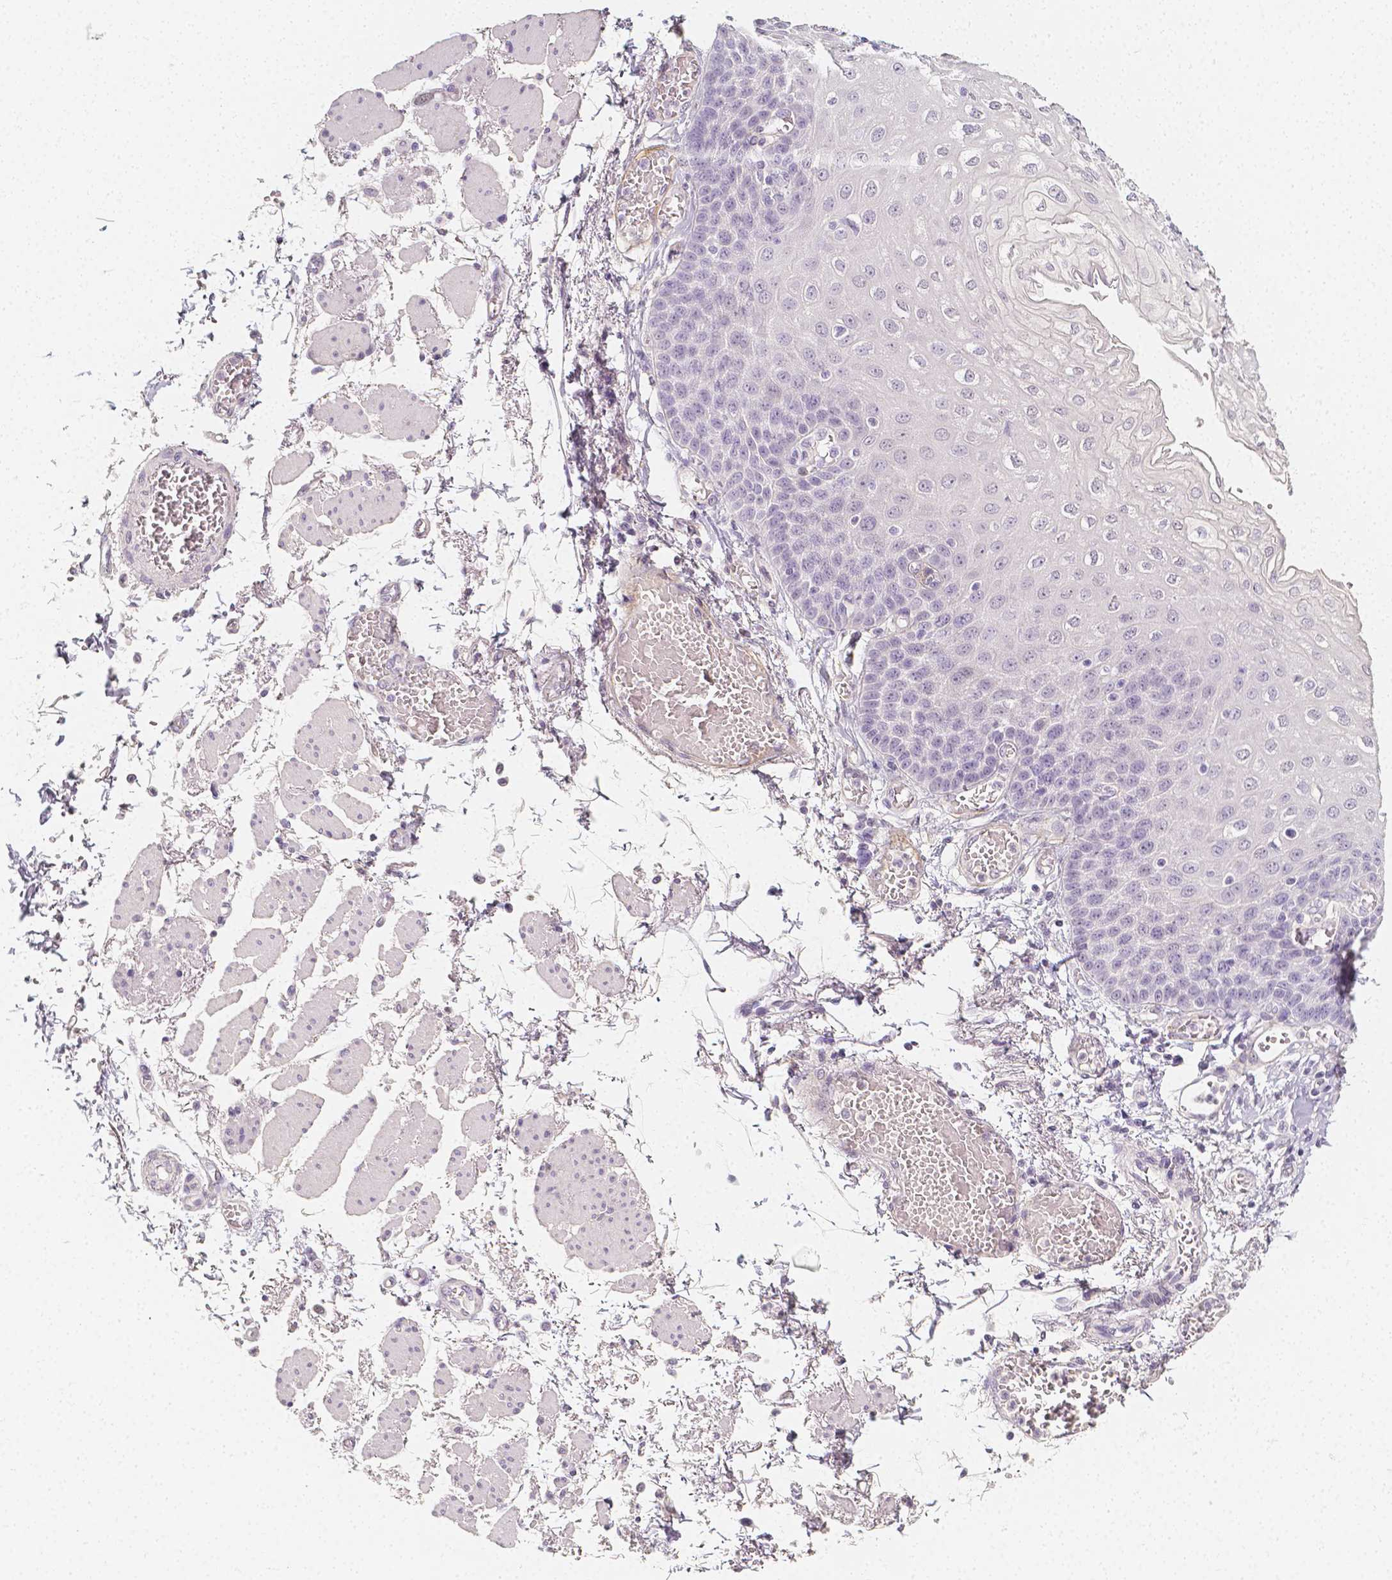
{"staining": {"intensity": "negative", "quantity": "none", "location": "none"}, "tissue": "esophagus", "cell_type": "Squamous epithelial cells", "image_type": "normal", "snomed": [{"axis": "morphology", "description": "Normal tissue, NOS"}, {"axis": "morphology", "description": "Adenocarcinoma, NOS"}, {"axis": "topography", "description": "Esophagus"}], "caption": "A high-resolution histopathology image shows immunohistochemistry staining of benign esophagus, which shows no significant staining in squamous epithelial cells. (Immunohistochemistry, brightfield microscopy, high magnification).", "gene": "THY1", "patient": {"sex": "male", "age": 81}}